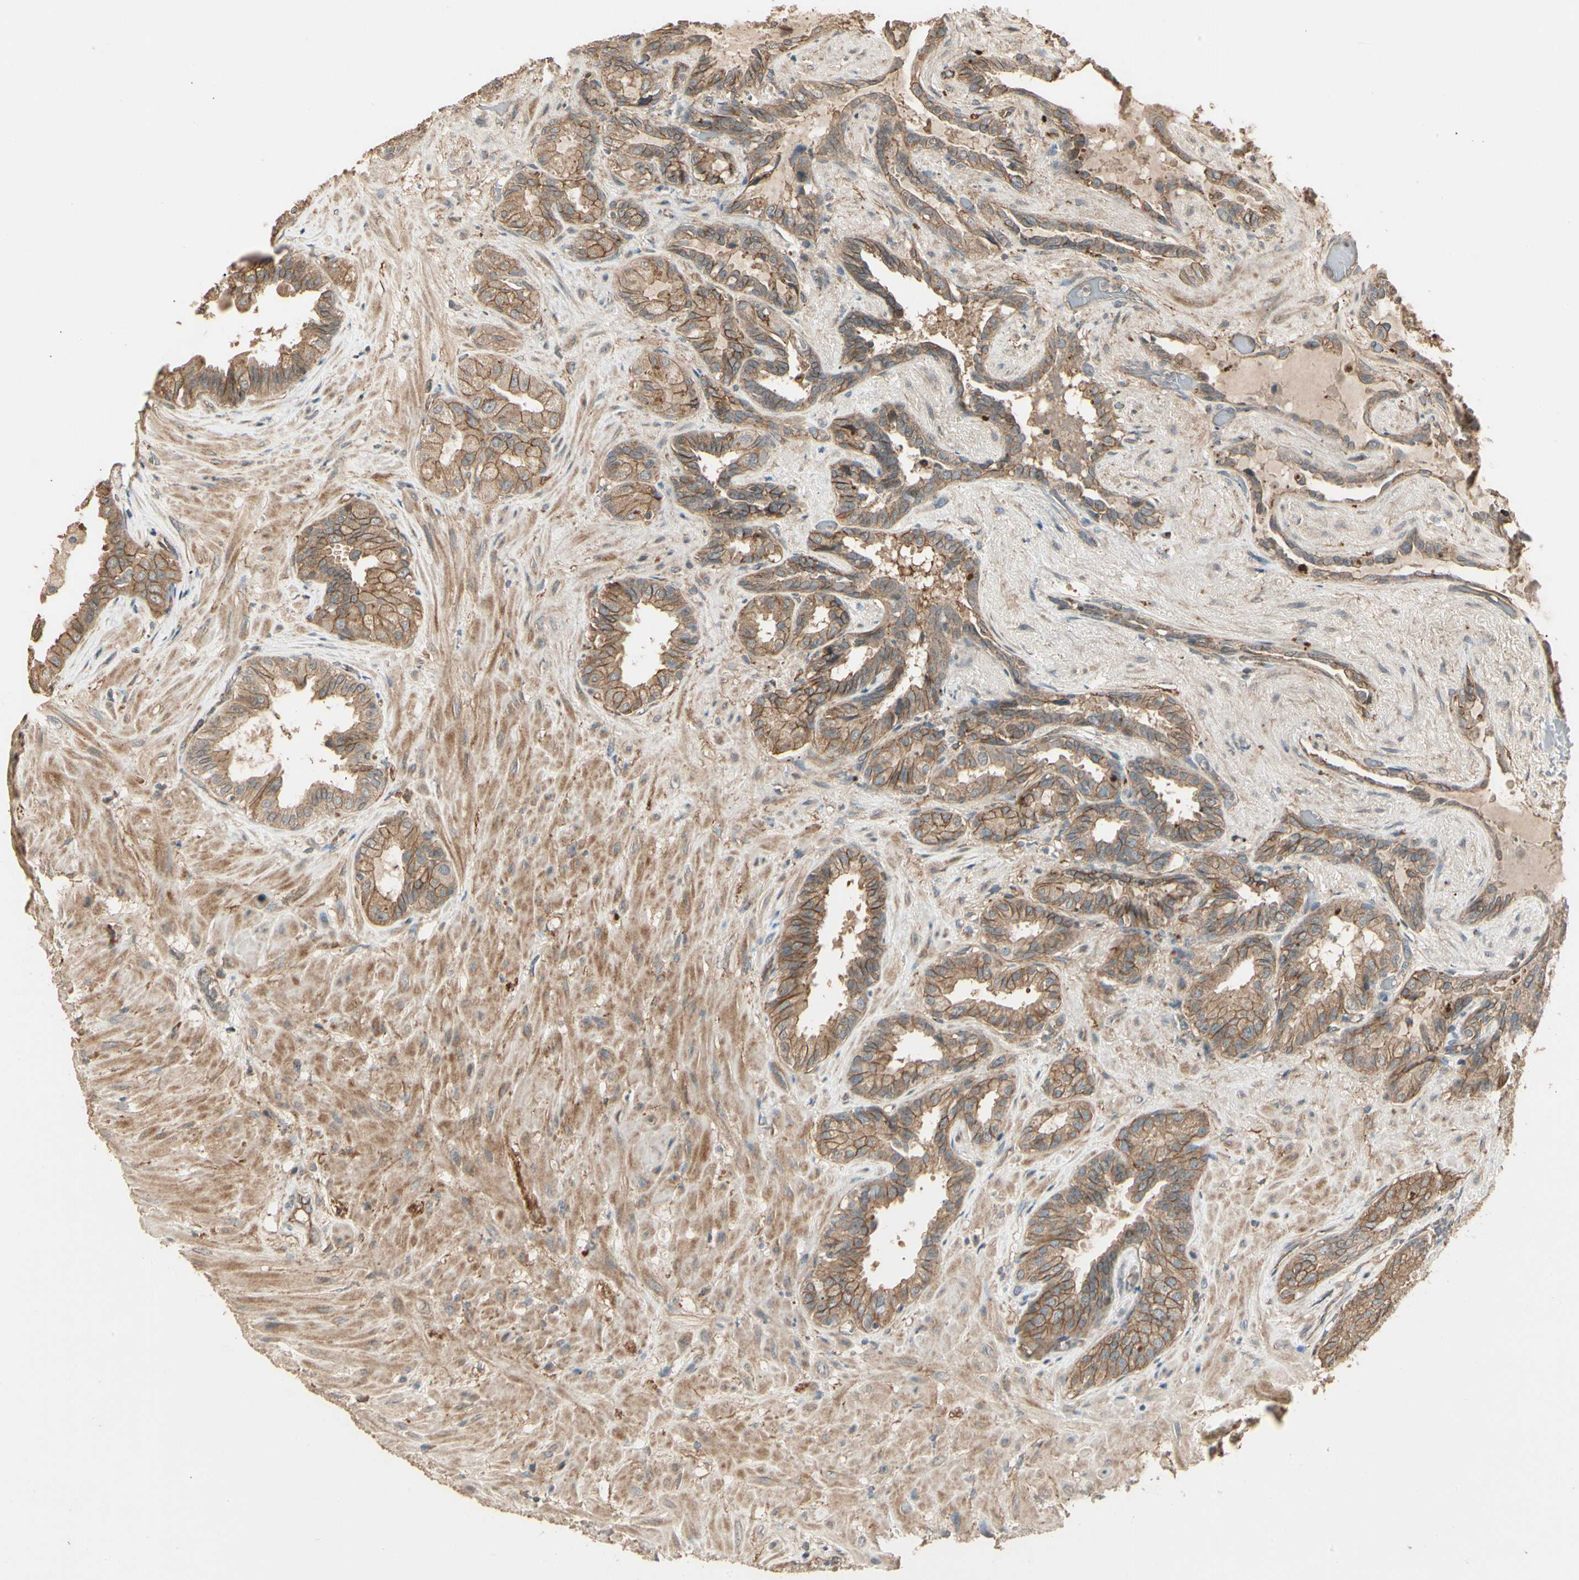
{"staining": {"intensity": "moderate", "quantity": ">75%", "location": "cytoplasmic/membranous"}, "tissue": "seminal vesicle", "cell_type": "Glandular cells", "image_type": "normal", "snomed": [{"axis": "morphology", "description": "Normal tissue, NOS"}, {"axis": "topography", "description": "Seminal veicle"}], "caption": "Protein expression analysis of unremarkable seminal vesicle exhibits moderate cytoplasmic/membranous positivity in approximately >75% of glandular cells.", "gene": "RNF180", "patient": {"sex": "male", "age": 61}}